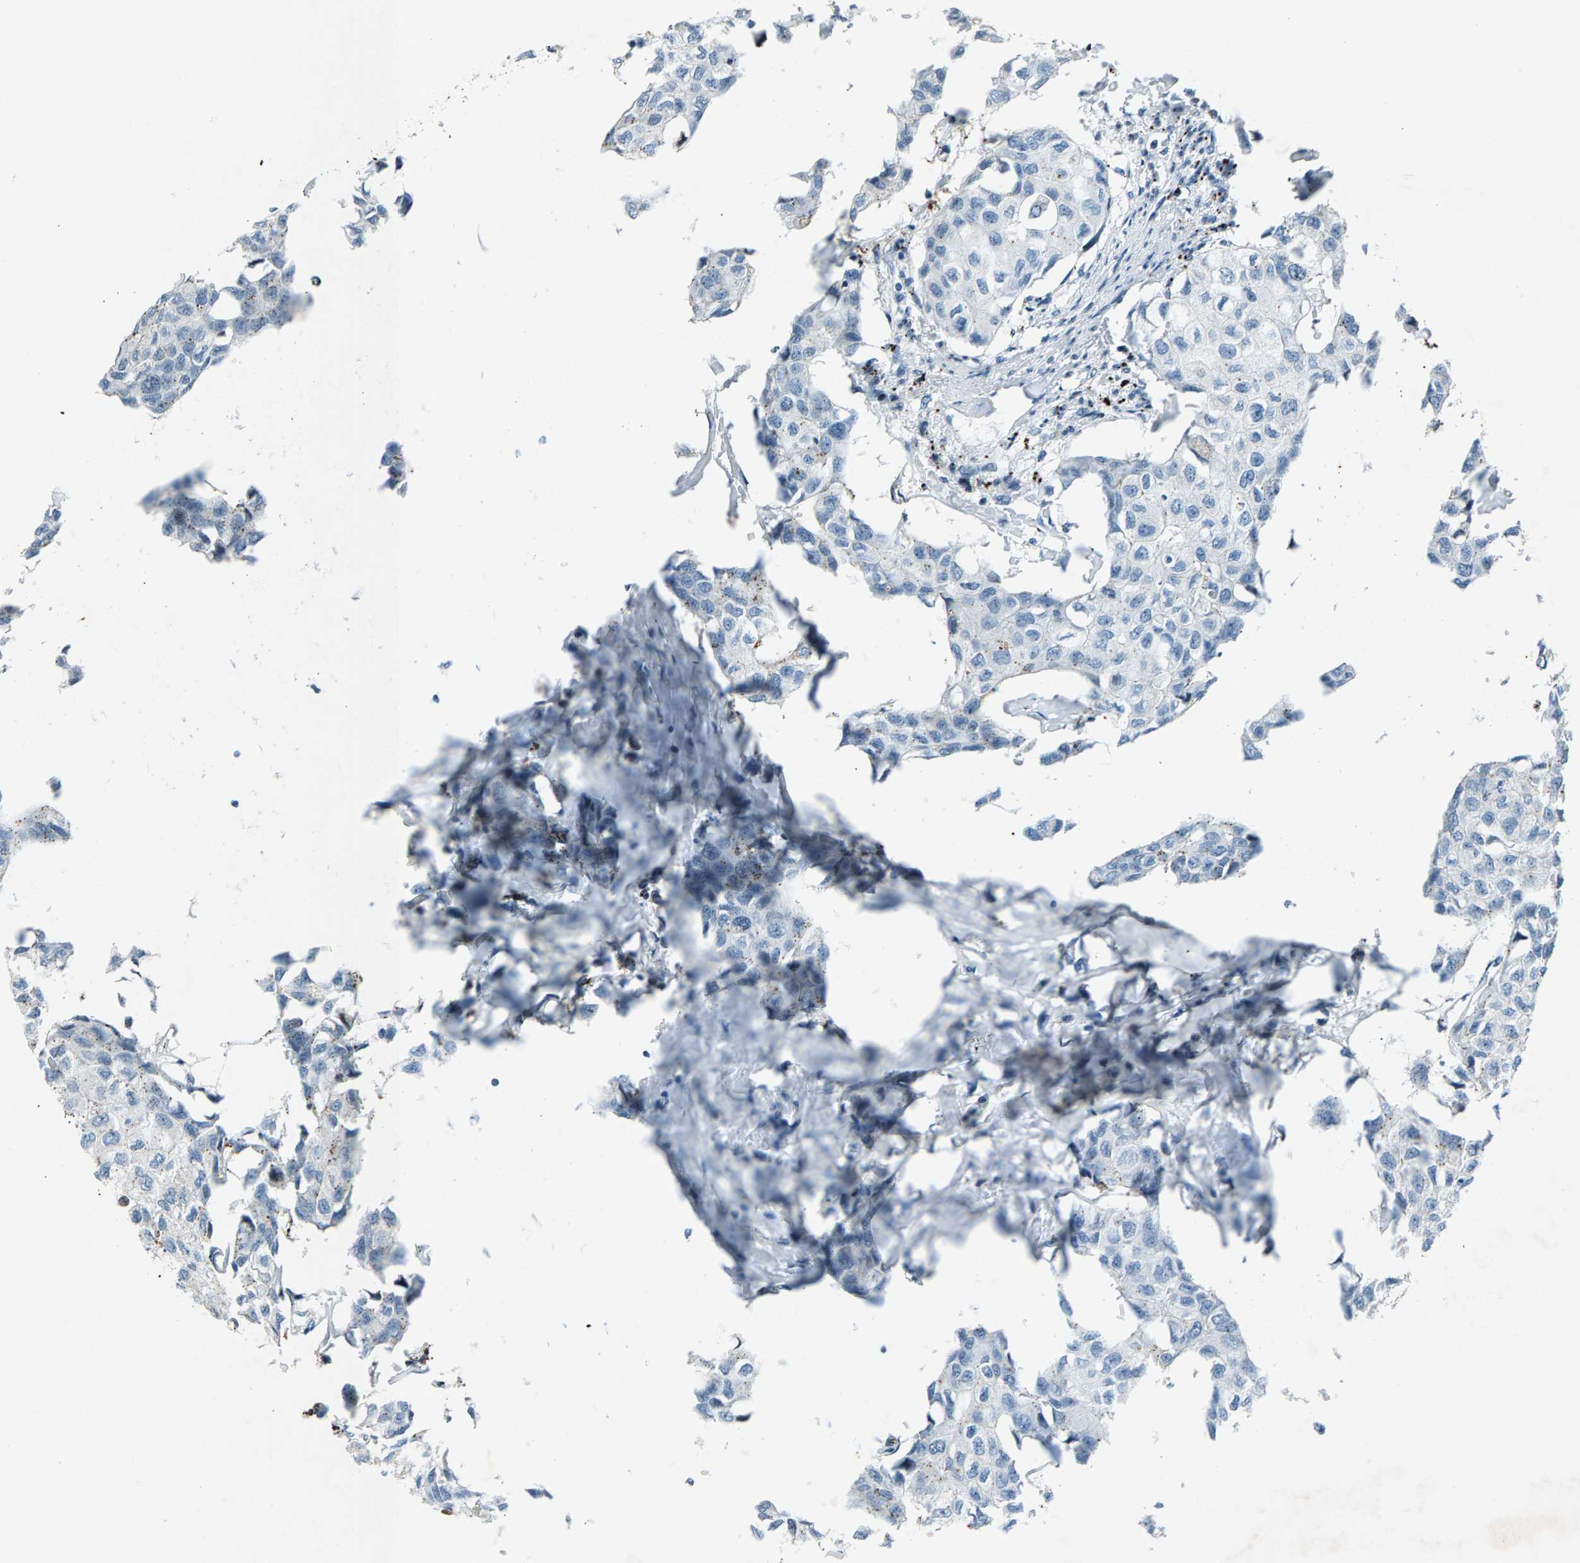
{"staining": {"intensity": "negative", "quantity": "none", "location": "none"}, "tissue": "breast cancer", "cell_type": "Tumor cells", "image_type": "cancer", "snomed": [{"axis": "morphology", "description": "Duct carcinoma"}, {"axis": "topography", "description": "Breast"}], "caption": "High magnification brightfield microscopy of breast invasive ductal carcinoma stained with DAB (brown) and counterstained with hematoxylin (blue): tumor cells show no significant staining.", "gene": "ZPR1", "patient": {"sex": "female", "age": 80}}